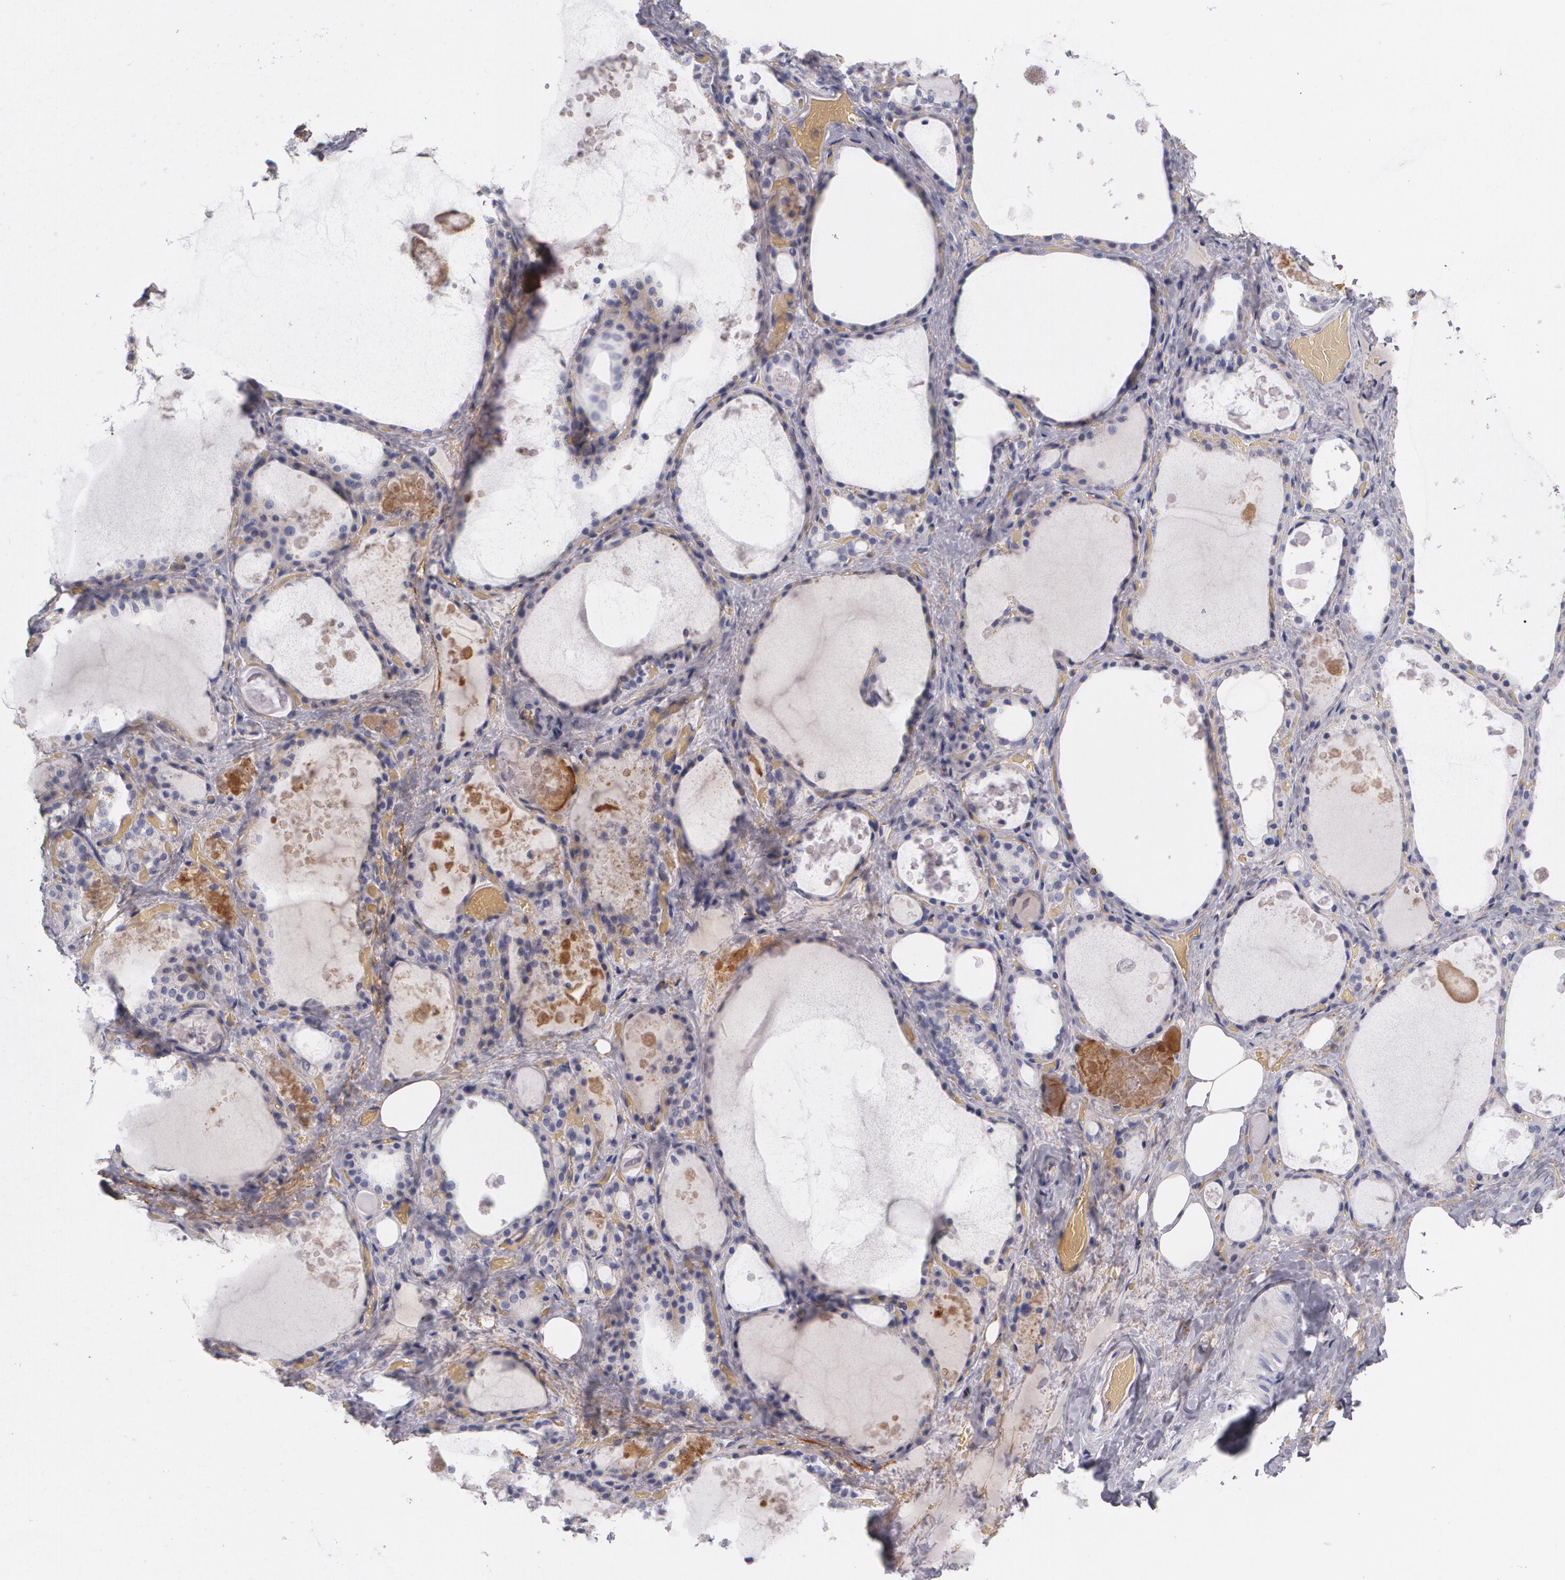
{"staining": {"intensity": "negative", "quantity": "none", "location": "none"}, "tissue": "thyroid gland", "cell_type": "Glandular cells", "image_type": "normal", "snomed": [{"axis": "morphology", "description": "Normal tissue, NOS"}, {"axis": "topography", "description": "Thyroid gland"}], "caption": "Immunohistochemistry micrograph of benign thyroid gland stained for a protein (brown), which reveals no staining in glandular cells.", "gene": "FBLN1", "patient": {"sex": "male", "age": 61}}